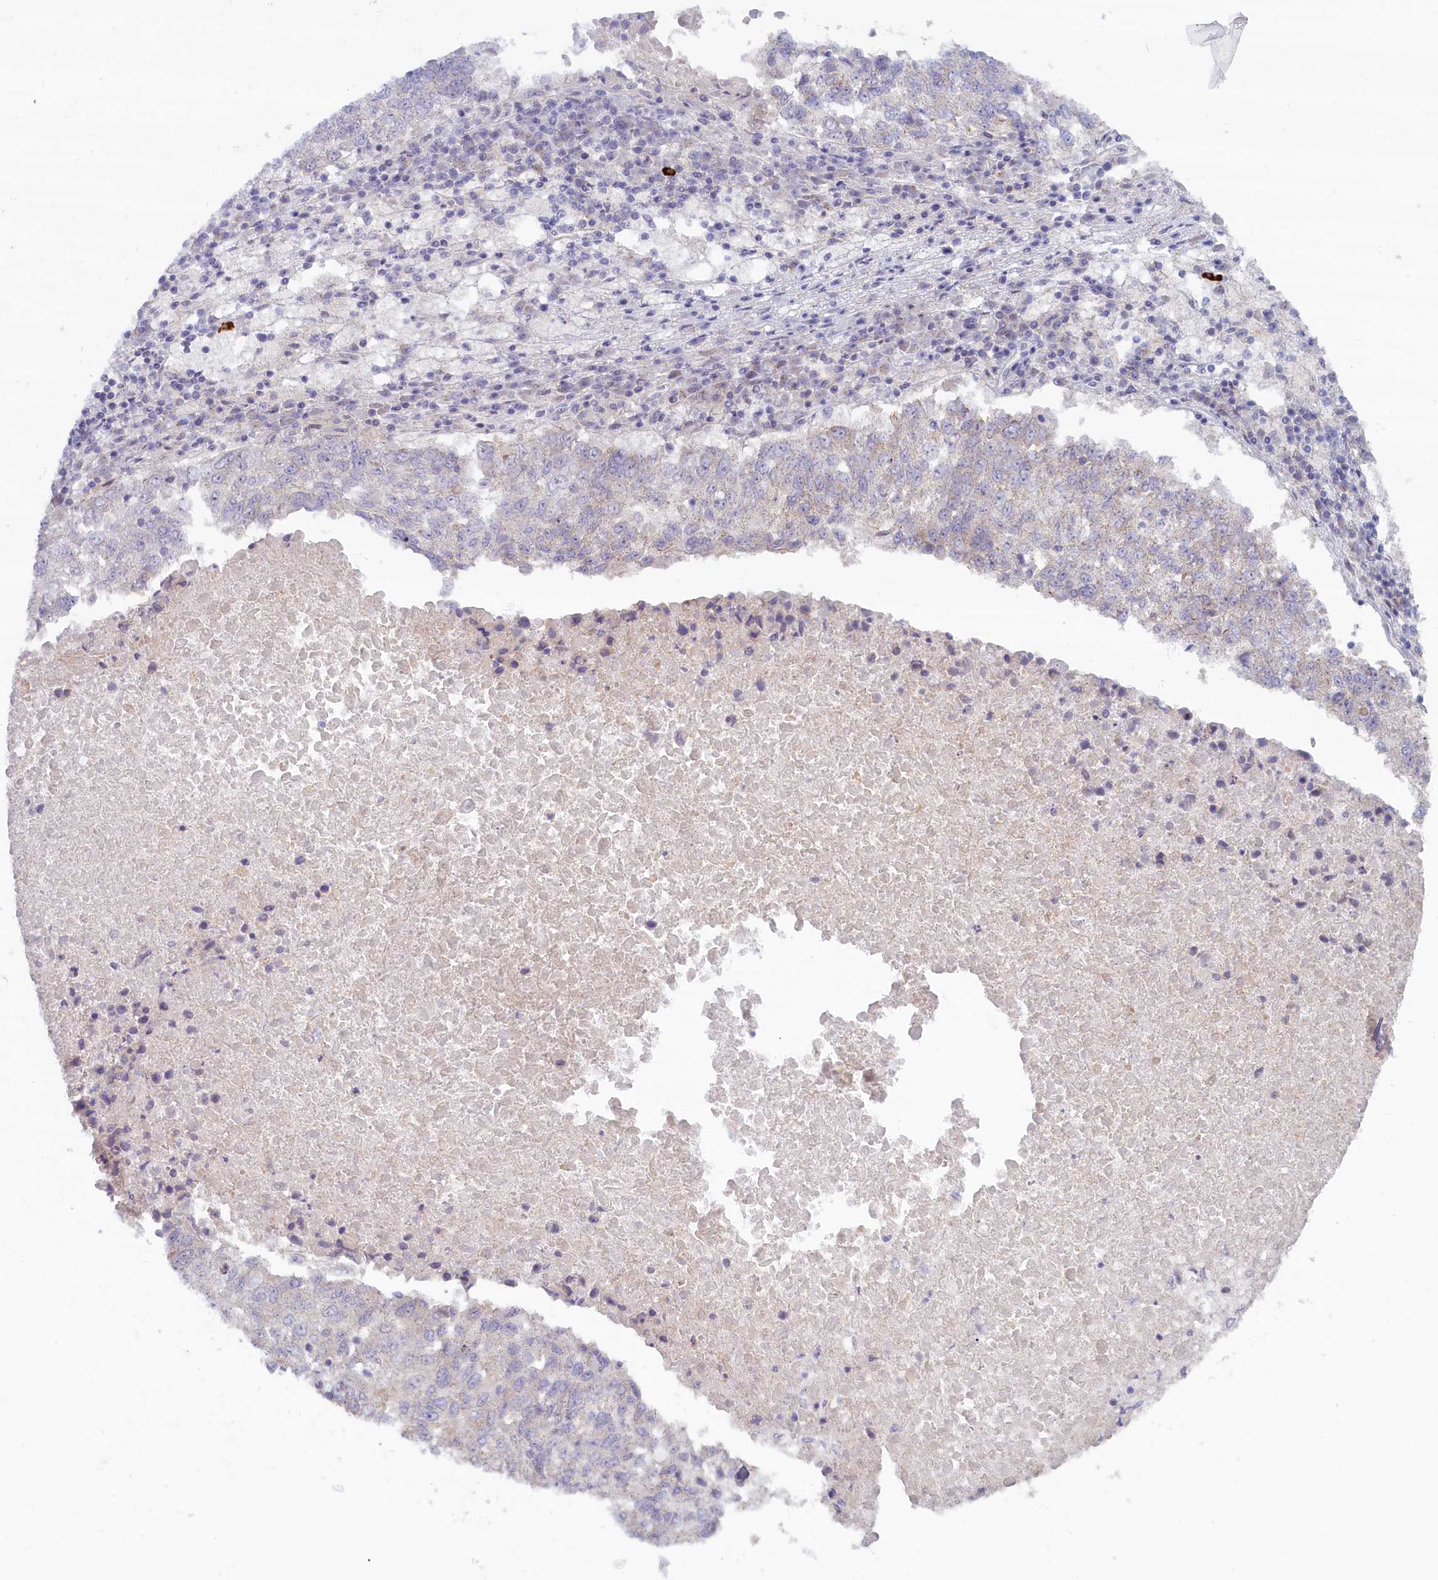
{"staining": {"intensity": "negative", "quantity": "none", "location": "none"}, "tissue": "lung cancer", "cell_type": "Tumor cells", "image_type": "cancer", "snomed": [{"axis": "morphology", "description": "Squamous cell carcinoma, NOS"}, {"axis": "topography", "description": "Lung"}], "caption": "IHC photomicrograph of neoplastic tissue: lung squamous cell carcinoma stained with DAB reveals no significant protein positivity in tumor cells.", "gene": "TRPM4", "patient": {"sex": "male", "age": 73}}